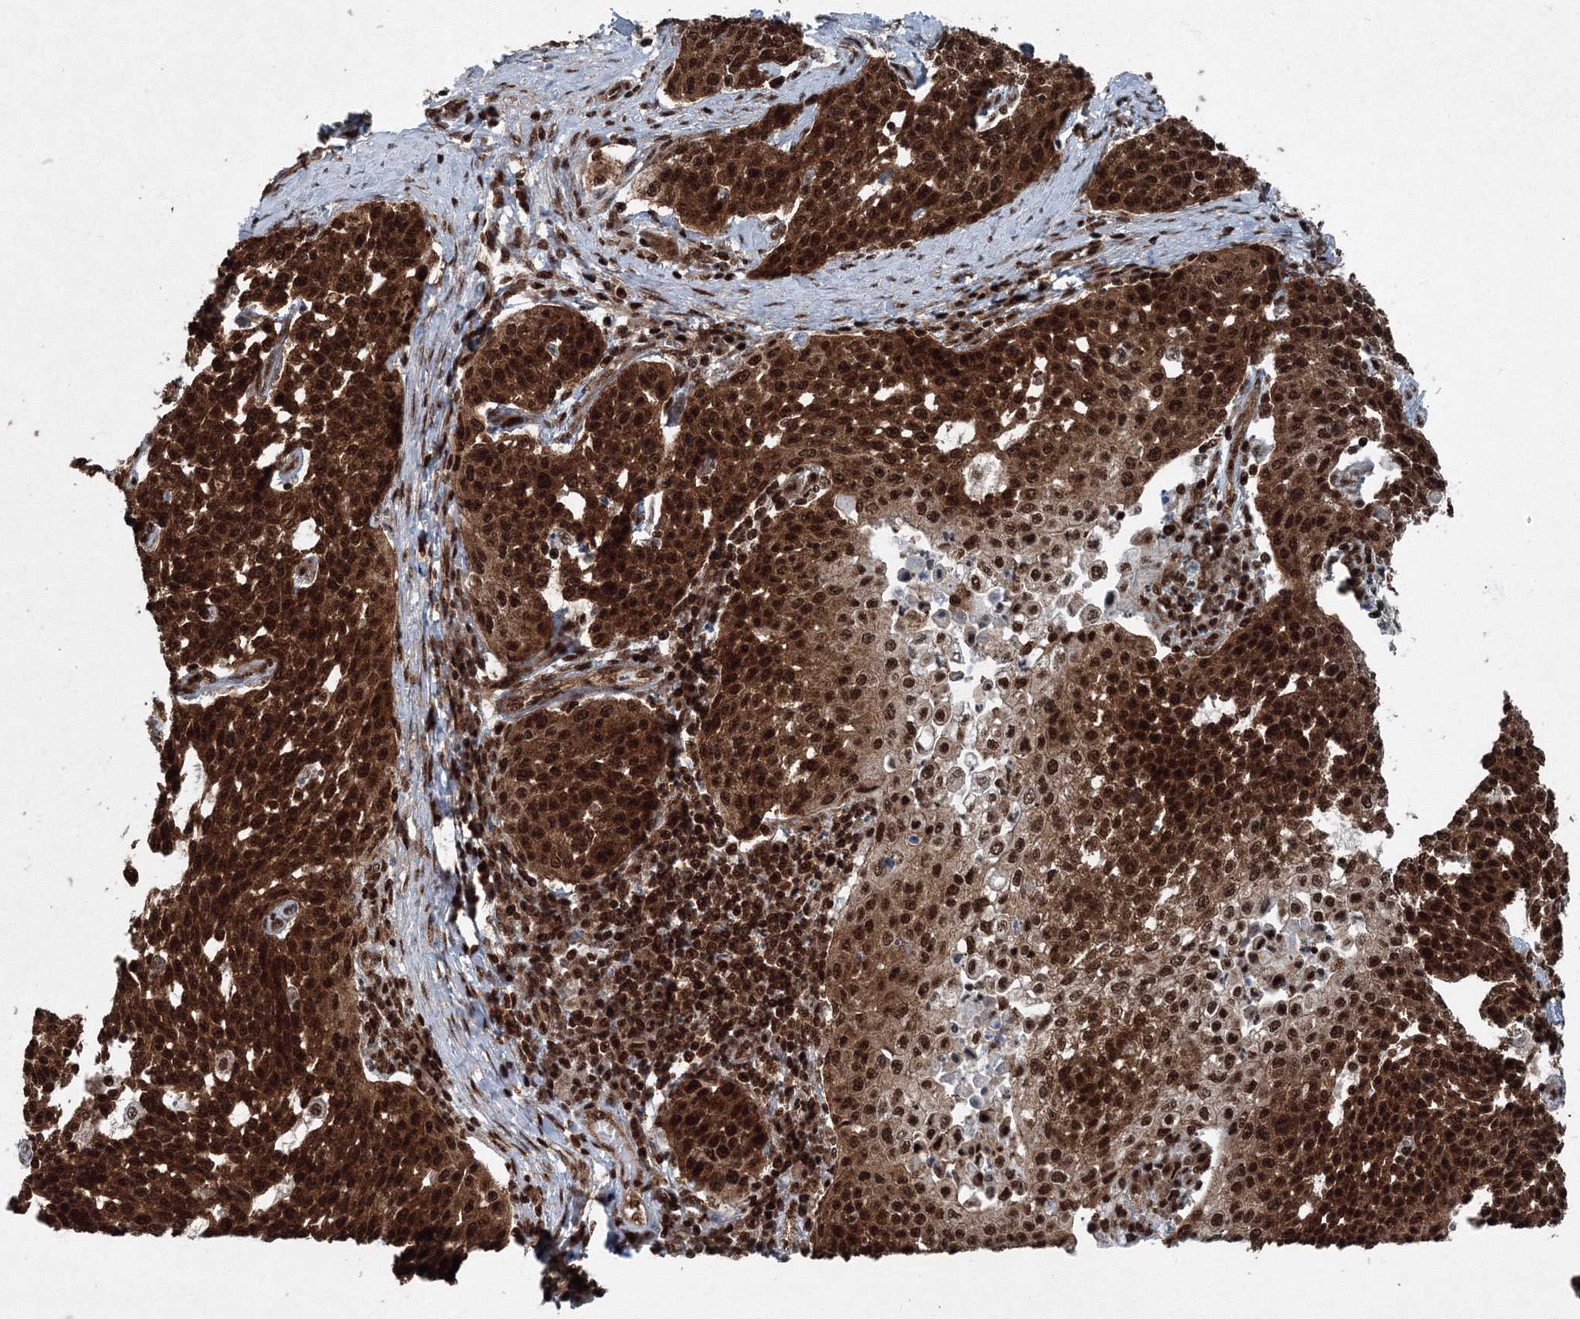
{"staining": {"intensity": "strong", "quantity": ">75%", "location": "cytoplasmic/membranous,nuclear"}, "tissue": "cervical cancer", "cell_type": "Tumor cells", "image_type": "cancer", "snomed": [{"axis": "morphology", "description": "Squamous cell carcinoma, NOS"}, {"axis": "topography", "description": "Cervix"}], "caption": "Protein analysis of cervical cancer (squamous cell carcinoma) tissue demonstrates strong cytoplasmic/membranous and nuclear staining in approximately >75% of tumor cells.", "gene": "SNRPC", "patient": {"sex": "female", "age": 34}}